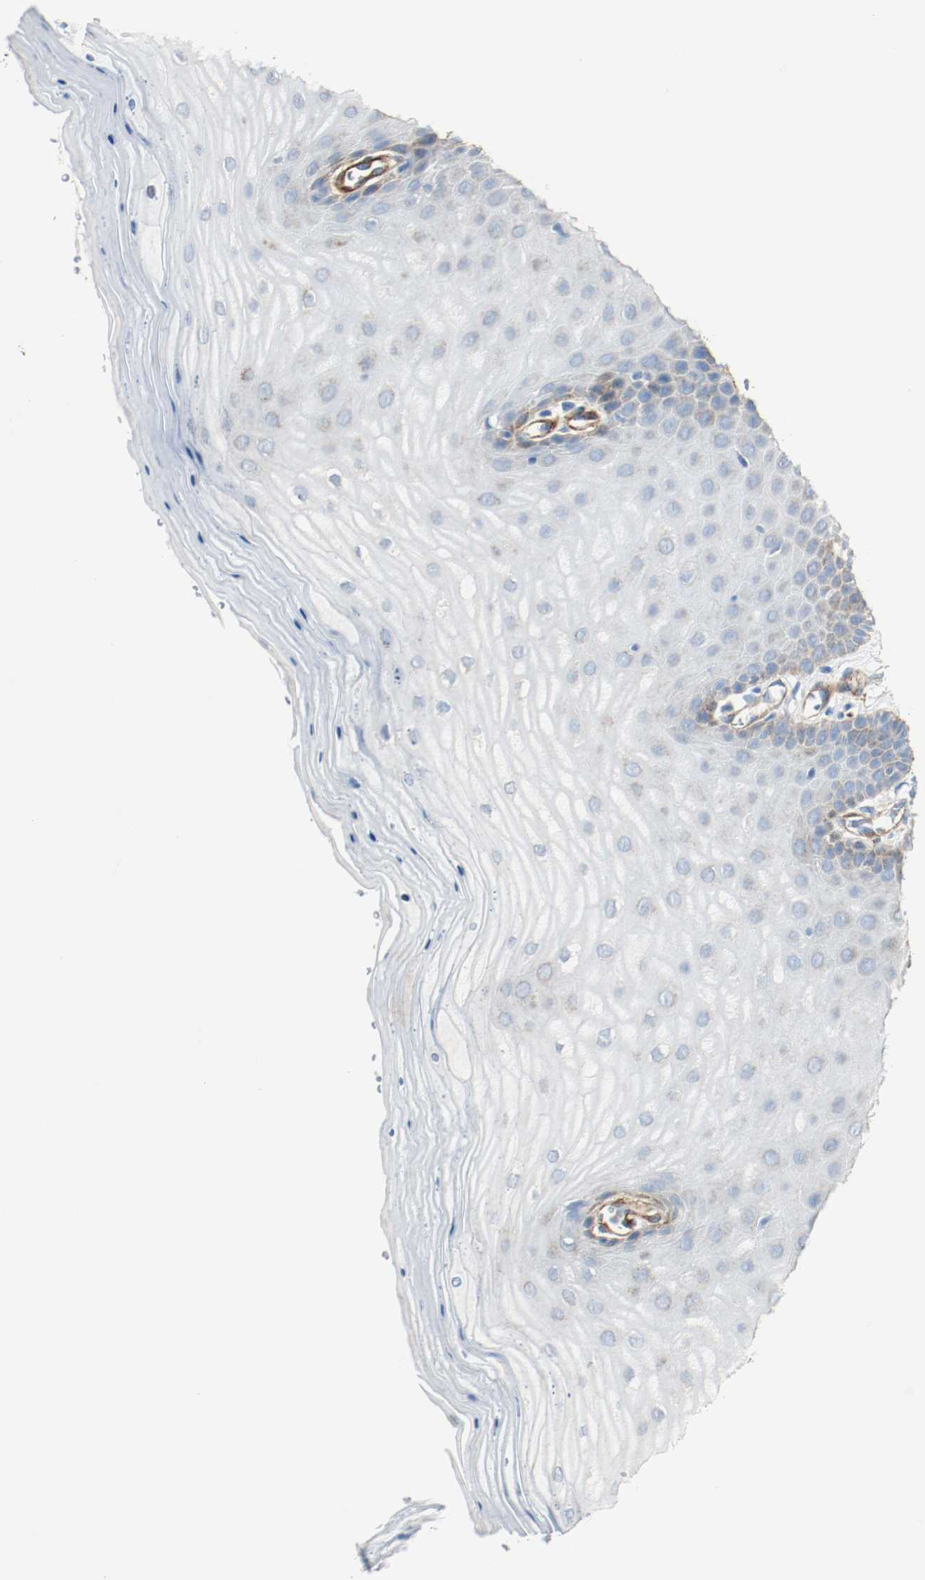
{"staining": {"intensity": "weak", "quantity": ">75%", "location": "cytoplasmic/membranous"}, "tissue": "cervix", "cell_type": "Glandular cells", "image_type": "normal", "snomed": [{"axis": "morphology", "description": "Normal tissue, NOS"}, {"axis": "topography", "description": "Cervix"}], "caption": "Protein analysis of normal cervix demonstrates weak cytoplasmic/membranous staining in about >75% of glandular cells. The staining was performed using DAB, with brown indicating positive protein expression. Nuclei are stained blue with hematoxylin.", "gene": "LAMB1", "patient": {"sex": "female", "age": 55}}